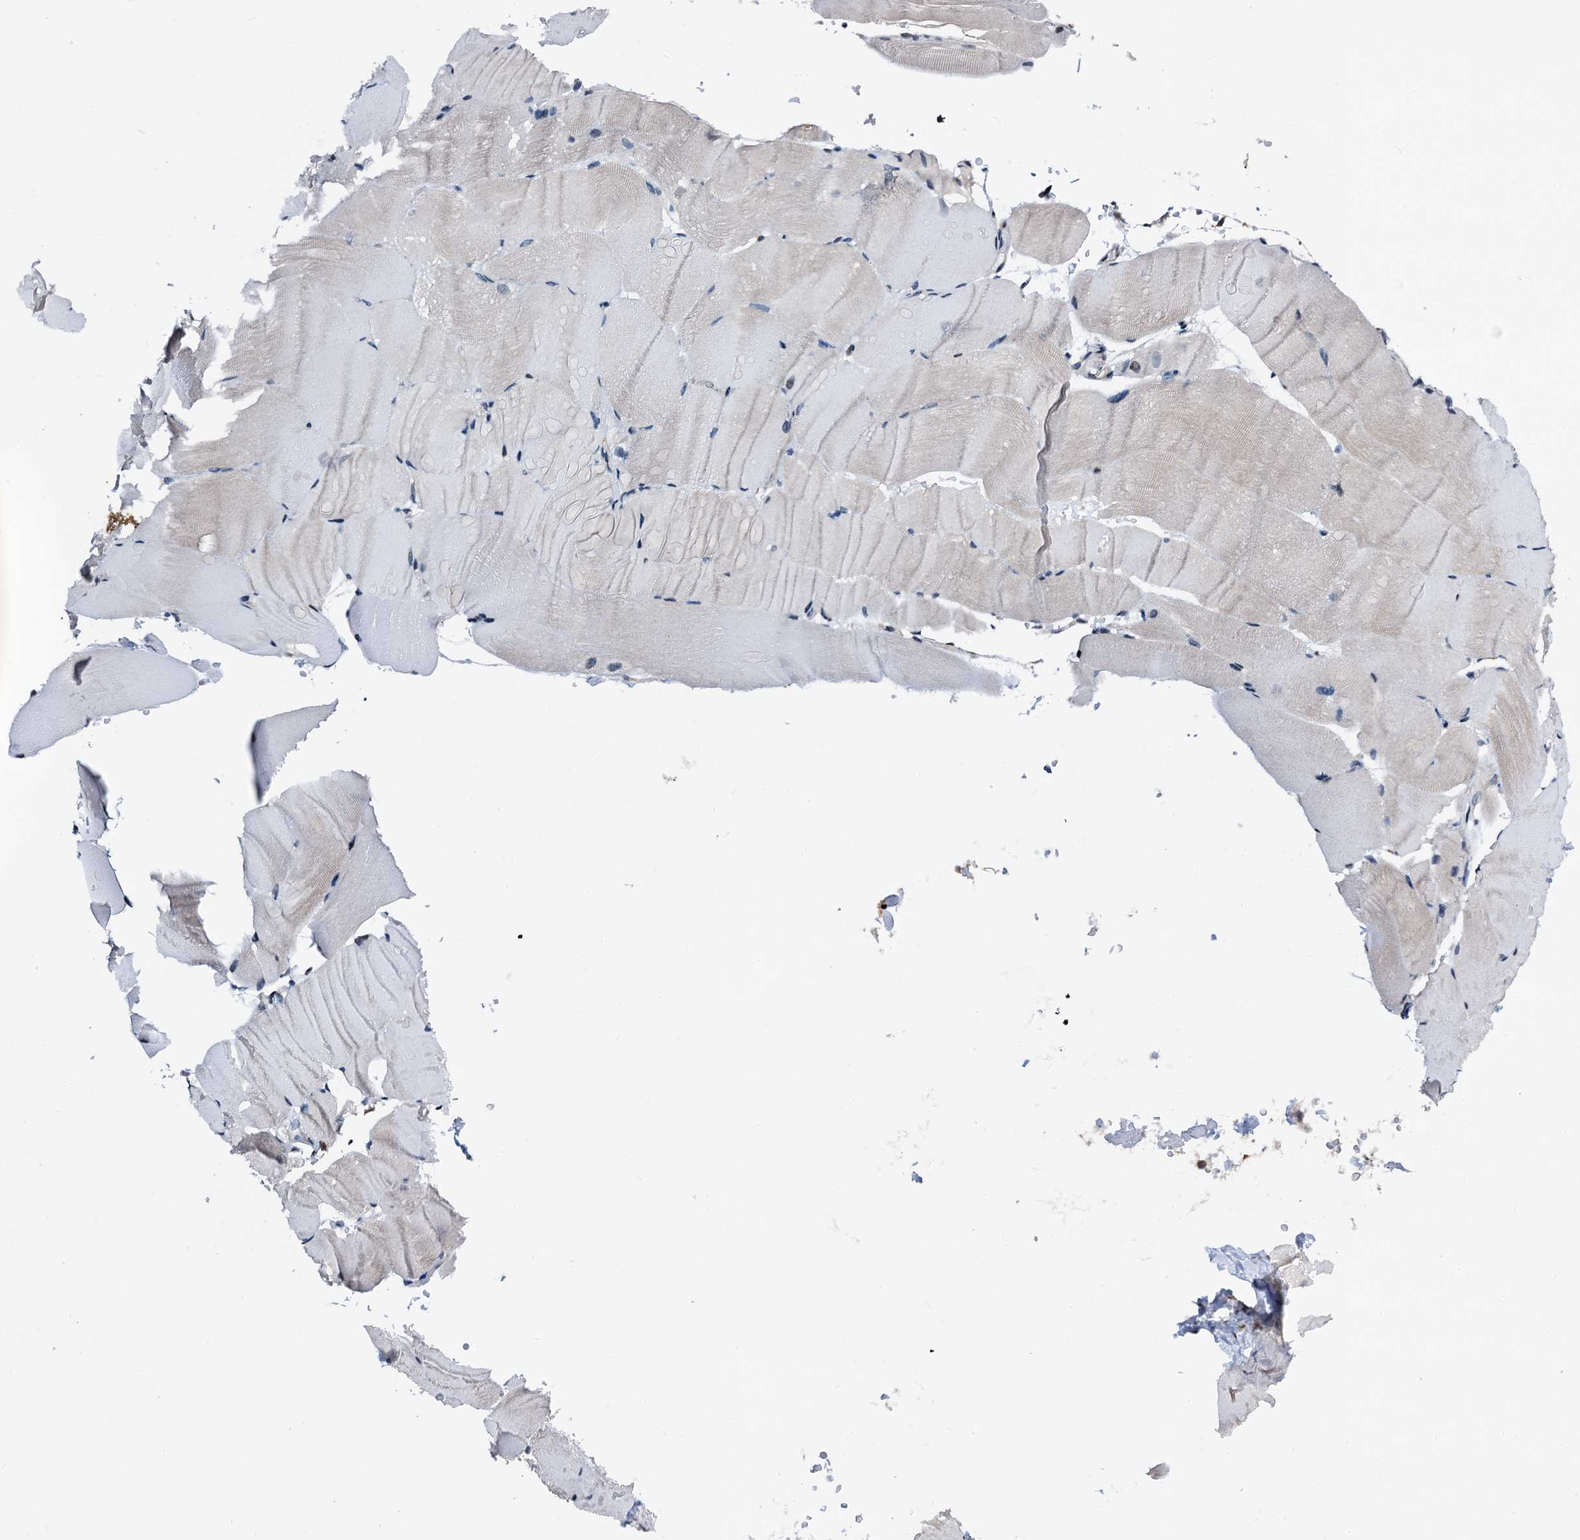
{"staining": {"intensity": "negative", "quantity": "none", "location": "none"}, "tissue": "skeletal muscle", "cell_type": "Myocytes", "image_type": "normal", "snomed": [{"axis": "morphology", "description": "Normal tissue, NOS"}, {"axis": "topography", "description": "Skeletal muscle"}, {"axis": "topography", "description": "Parathyroid gland"}], "caption": "Myocytes are negative for protein expression in benign human skeletal muscle. (Stains: DAB IHC with hematoxylin counter stain, Microscopy: brightfield microscopy at high magnification).", "gene": "FAM222A", "patient": {"sex": "female", "age": 37}}